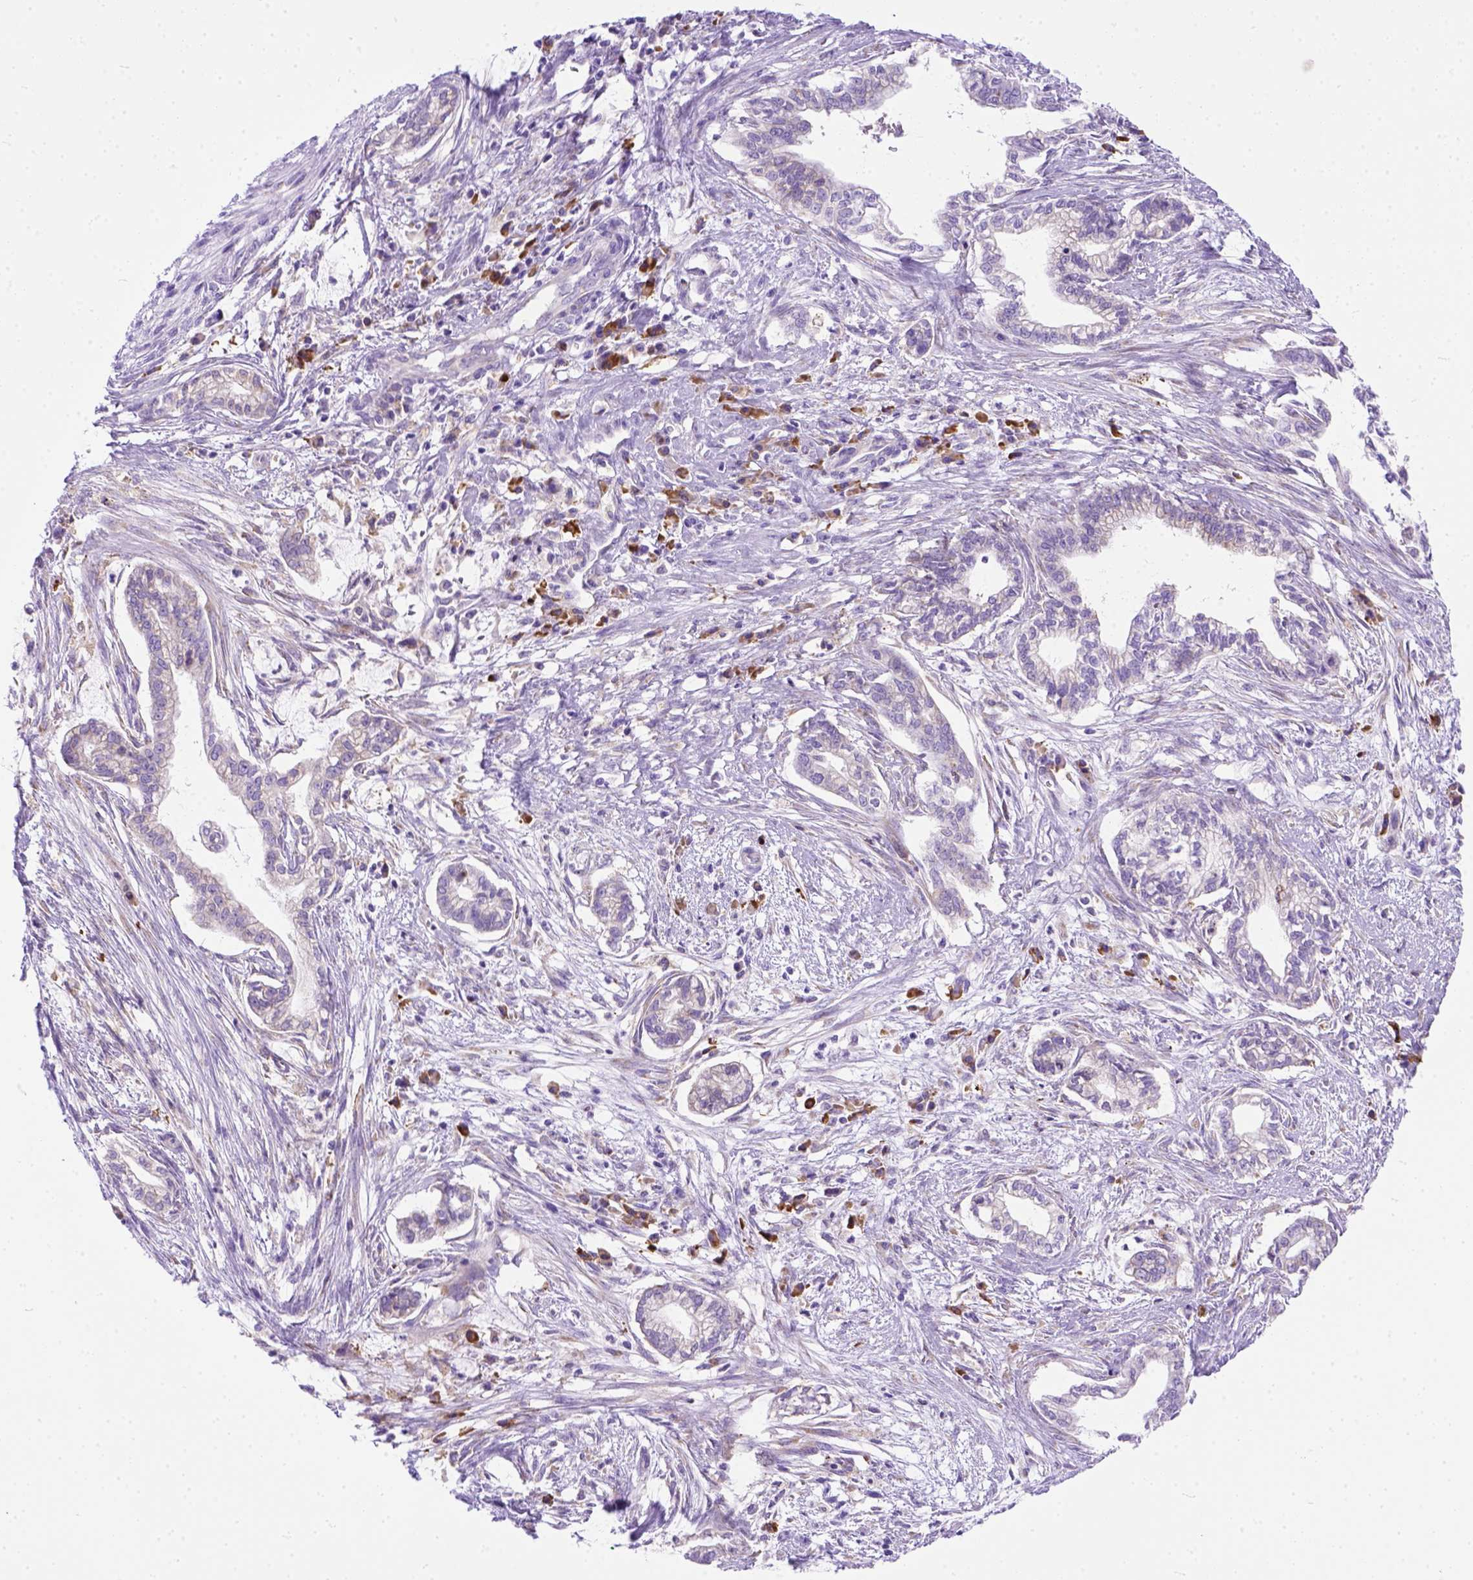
{"staining": {"intensity": "negative", "quantity": "none", "location": "none"}, "tissue": "cervical cancer", "cell_type": "Tumor cells", "image_type": "cancer", "snomed": [{"axis": "morphology", "description": "Adenocarcinoma, NOS"}, {"axis": "topography", "description": "Cervix"}], "caption": "DAB immunohistochemical staining of human cervical cancer displays no significant staining in tumor cells.", "gene": "PLK4", "patient": {"sex": "female", "age": 62}}